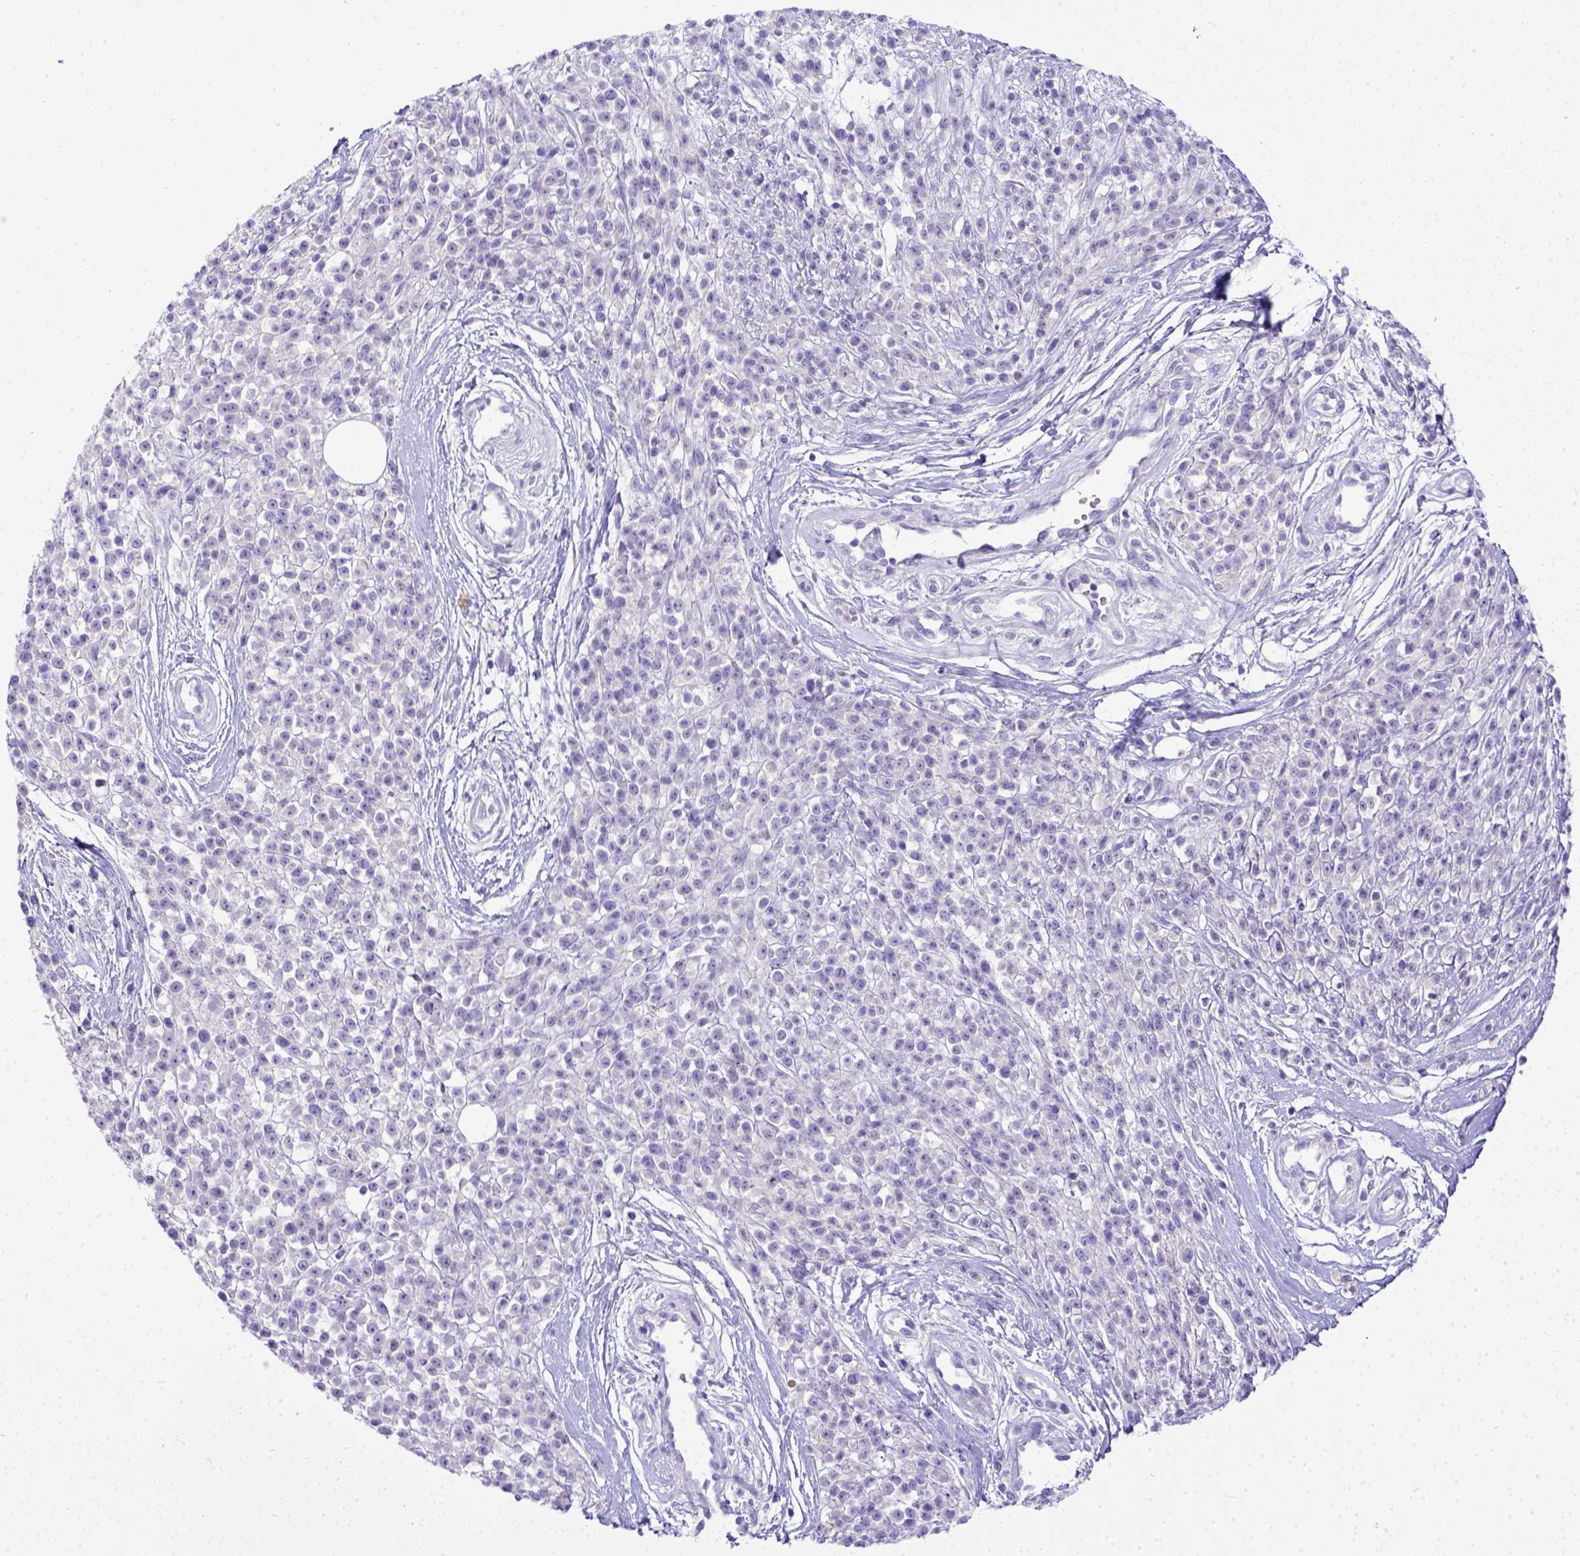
{"staining": {"intensity": "negative", "quantity": "none", "location": "none"}, "tissue": "melanoma", "cell_type": "Tumor cells", "image_type": "cancer", "snomed": [{"axis": "morphology", "description": "Malignant melanoma, NOS"}, {"axis": "topography", "description": "Skin"}, {"axis": "topography", "description": "Skin of trunk"}], "caption": "Protein analysis of melanoma demonstrates no significant staining in tumor cells. (Brightfield microscopy of DAB (3,3'-diaminobenzidine) immunohistochemistry at high magnification).", "gene": "BTN1A1", "patient": {"sex": "male", "age": 74}}